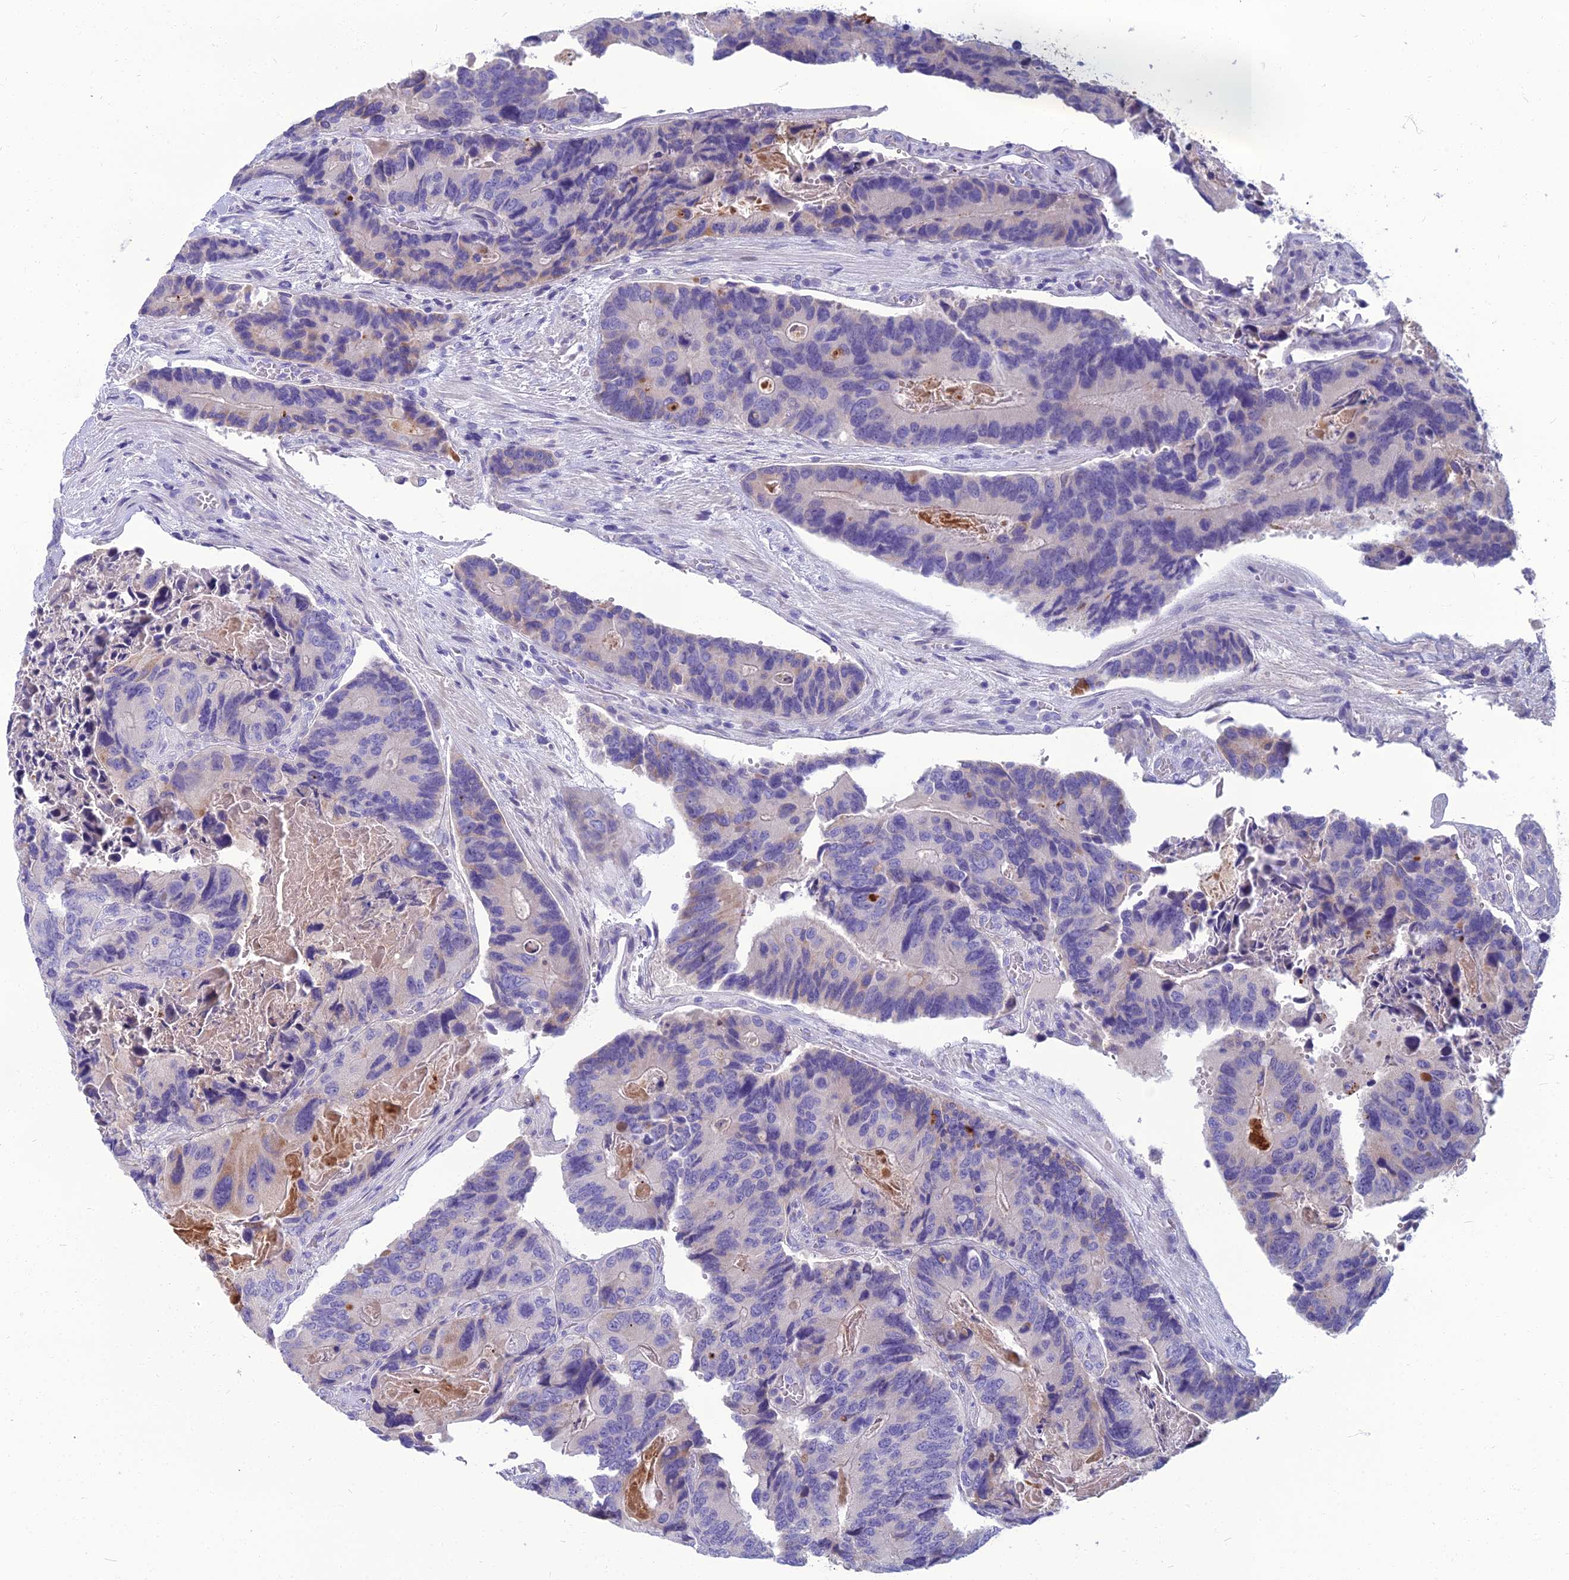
{"staining": {"intensity": "negative", "quantity": "none", "location": "none"}, "tissue": "colorectal cancer", "cell_type": "Tumor cells", "image_type": "cancer", "snomed": [{"axis": "morphology", "description": "Adenocarcinoma, NOS"}, {"axis": "topography", "description": "Colon"}], "caption": "IHC of human colorectal cancer (adenocarcinoma) reveals no positivity in tumor cells.", "gene": "SPTLC3", "patient": {"sex": "male", "age": 84}}